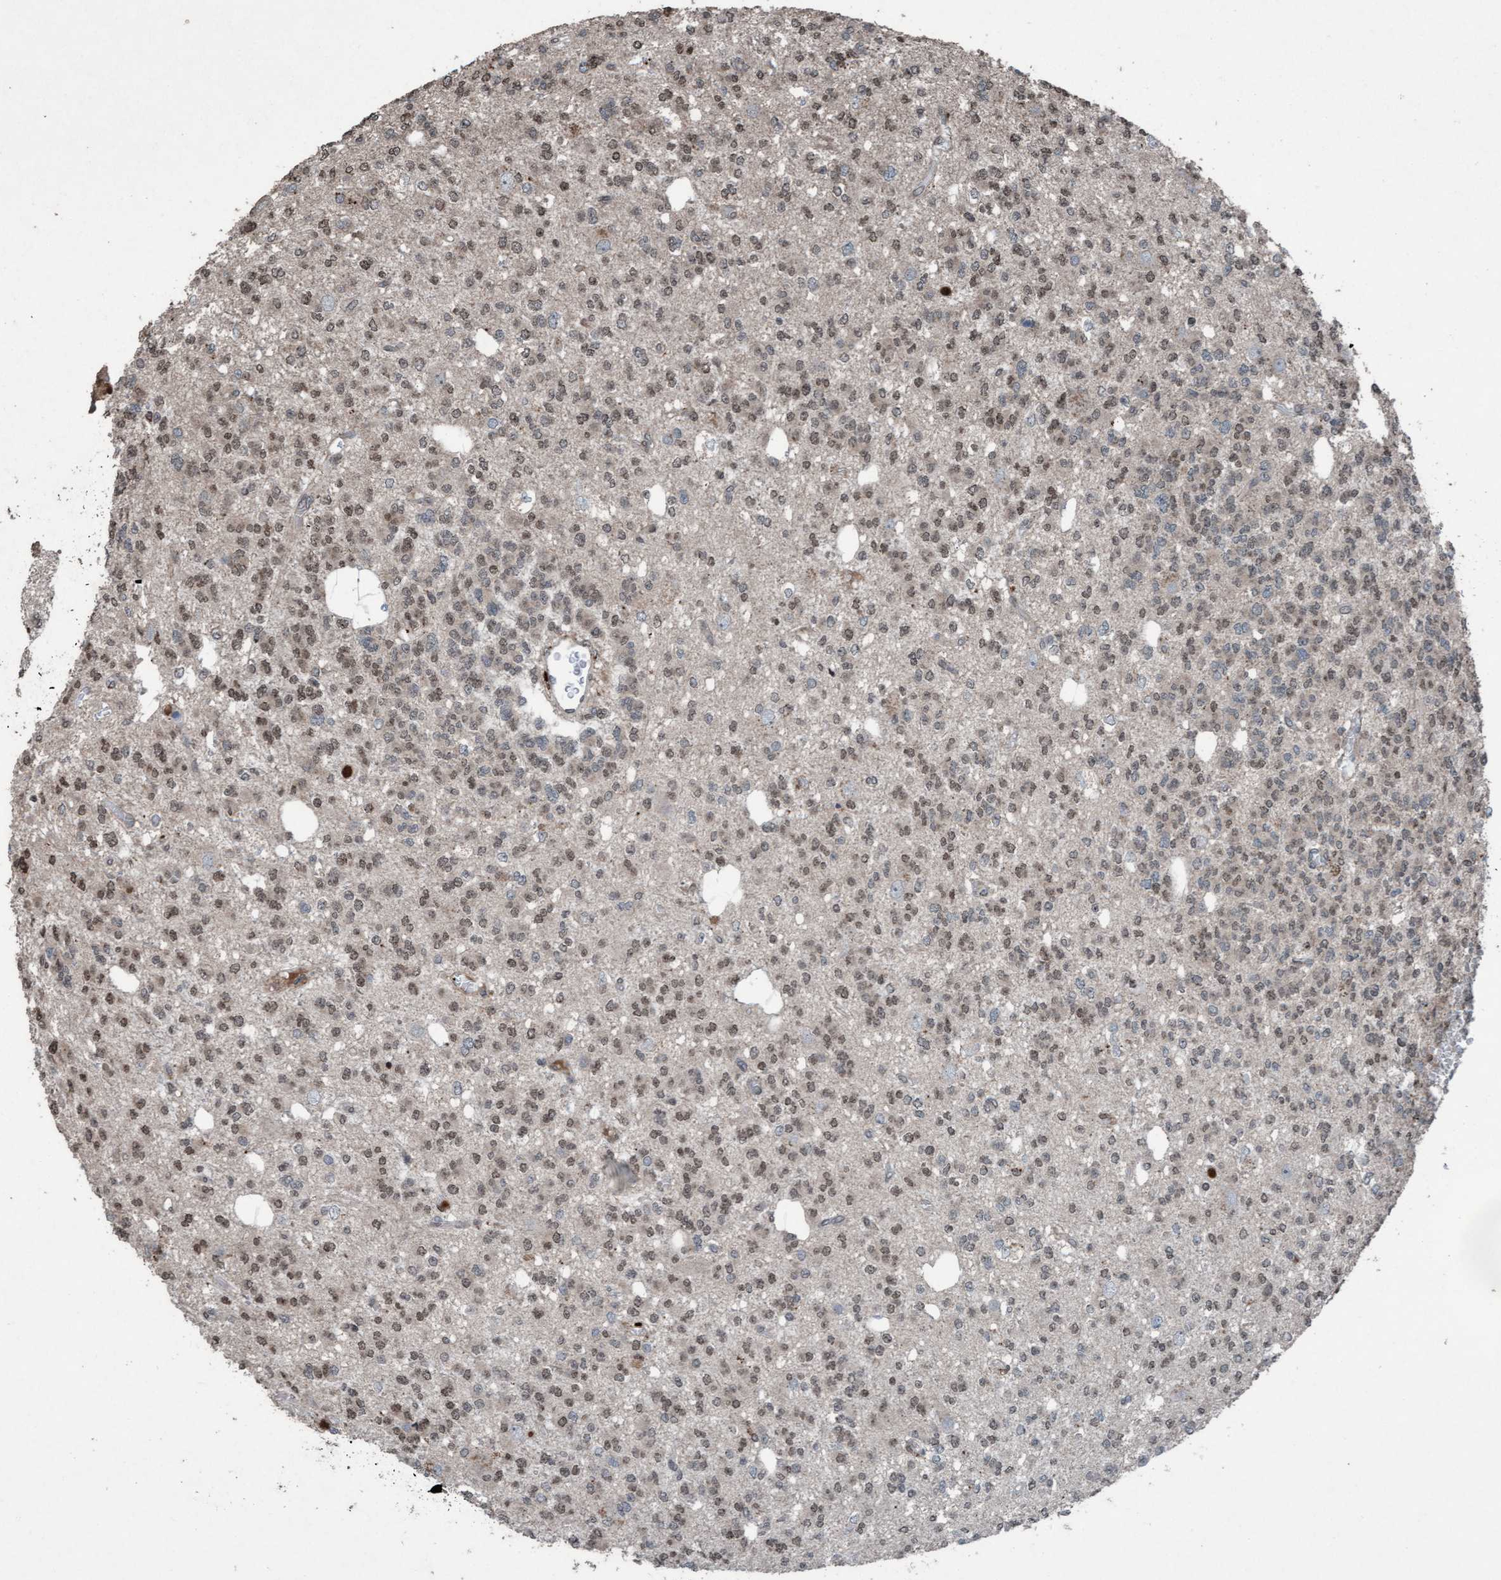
{"staining": {"intensity": "weak", "quantity": ">75%", "location": "nuclear"}, "tissue": "glioma", "cell_type": "Tumor cells", "image_type": "cancer", "snomed": [{"axis": "morphology", "description": "Glioma, malignant, Low grade"}, {"axis": "topography", "description": "Brain"}], "caption": "Brown immunohistochemical staining in low-grade glioma (malignant) shows weak nuclear staining in about >75% of tumor cells.", "gene": "PLXNB2", "patient": {"sex": "male", "age": 38}}